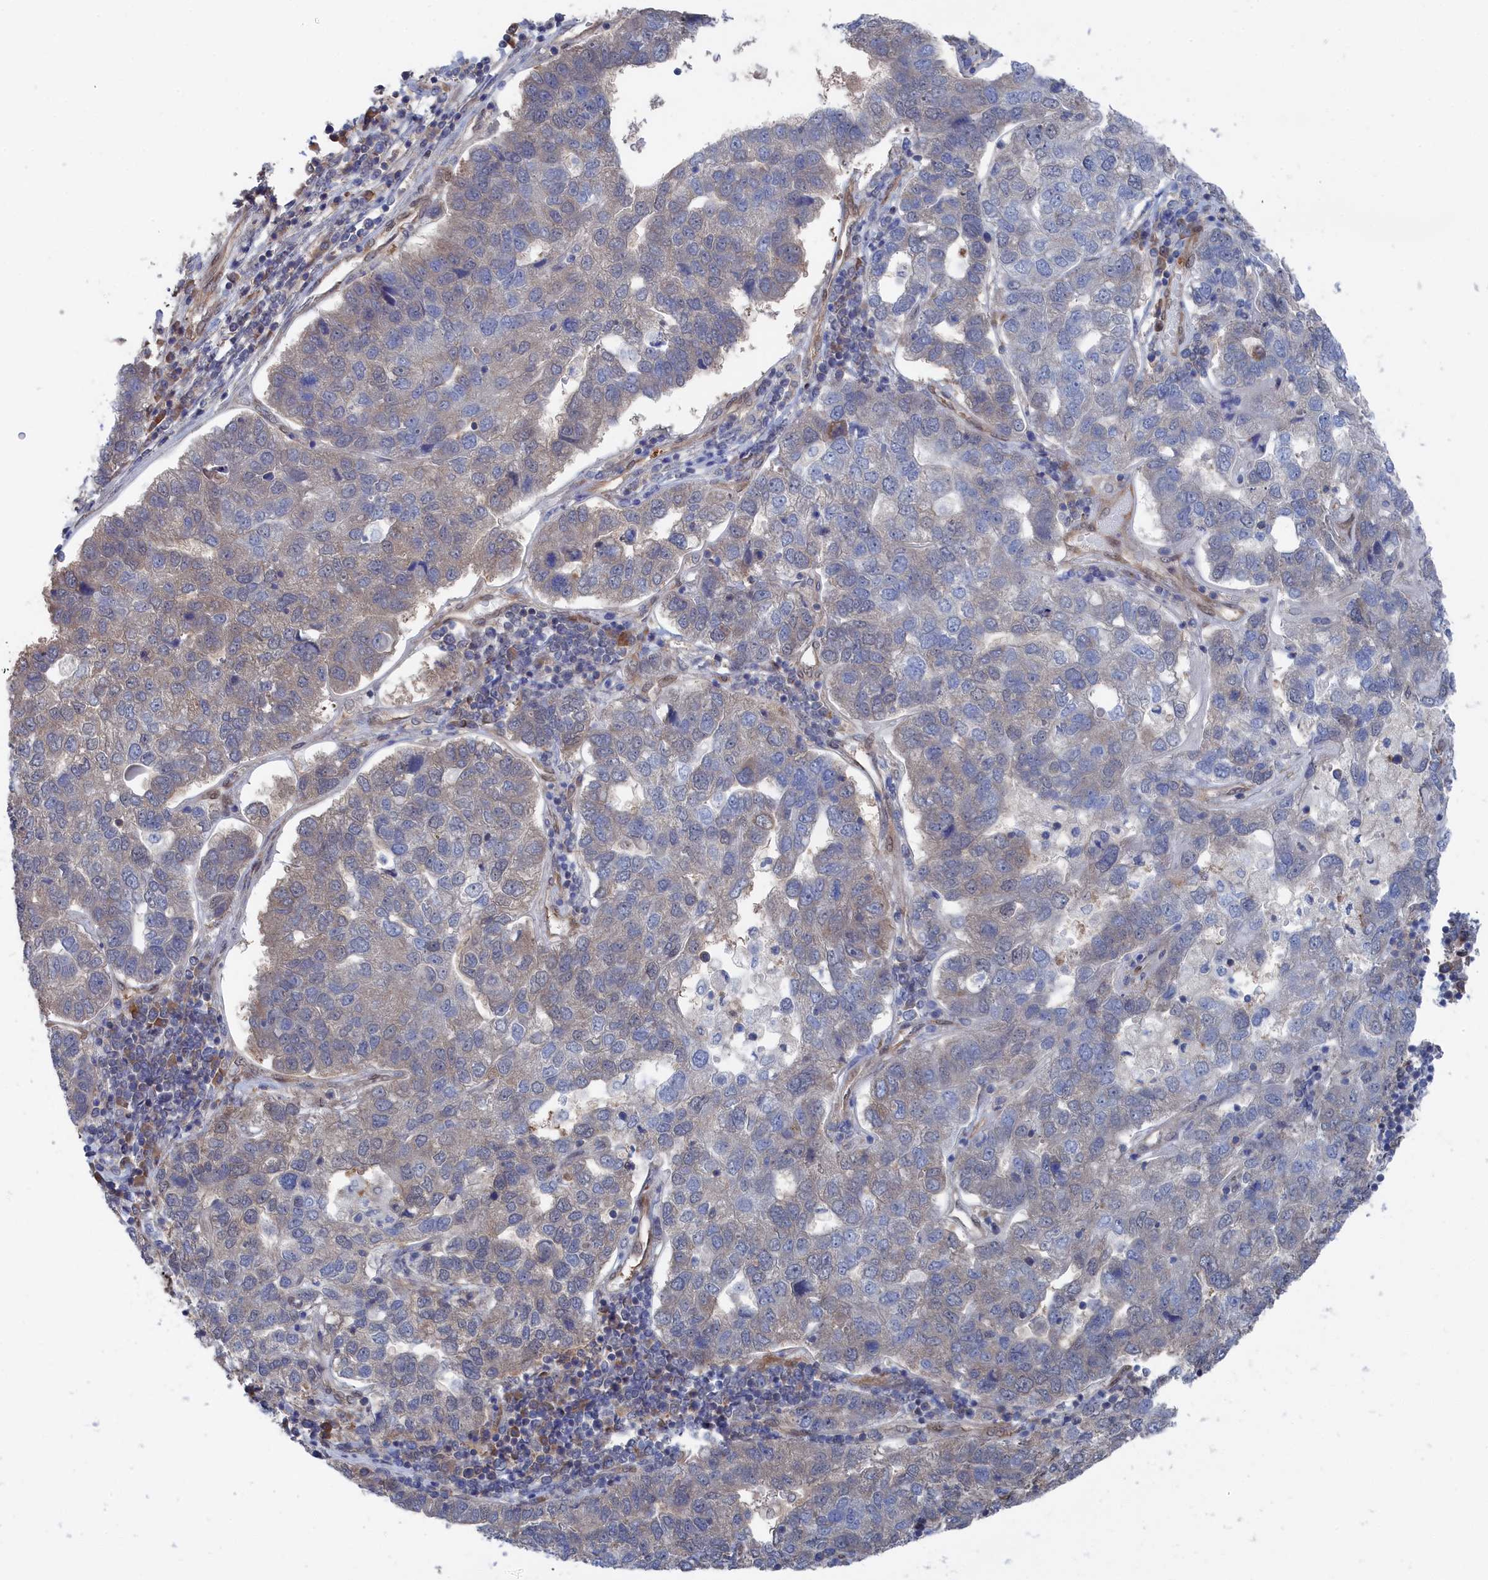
{"staining": {"intensity": "negative", "quantity": "none", "location": "none"}, "tissue": "pancreatic cancer", "cell_type": "Tumor cells", "image_type": "cancer", "snomed": [{"axis": "morphology", "description": "Adenocarcinoma, NOS"}, {"axis": "topography", "description": "Pancreas"}], "caption": "Image shows no significant protein expression in tumor cells of pancreatic cancer.", "gene": "IRGQ", "patient": {"sex": "female", "age": 61}}